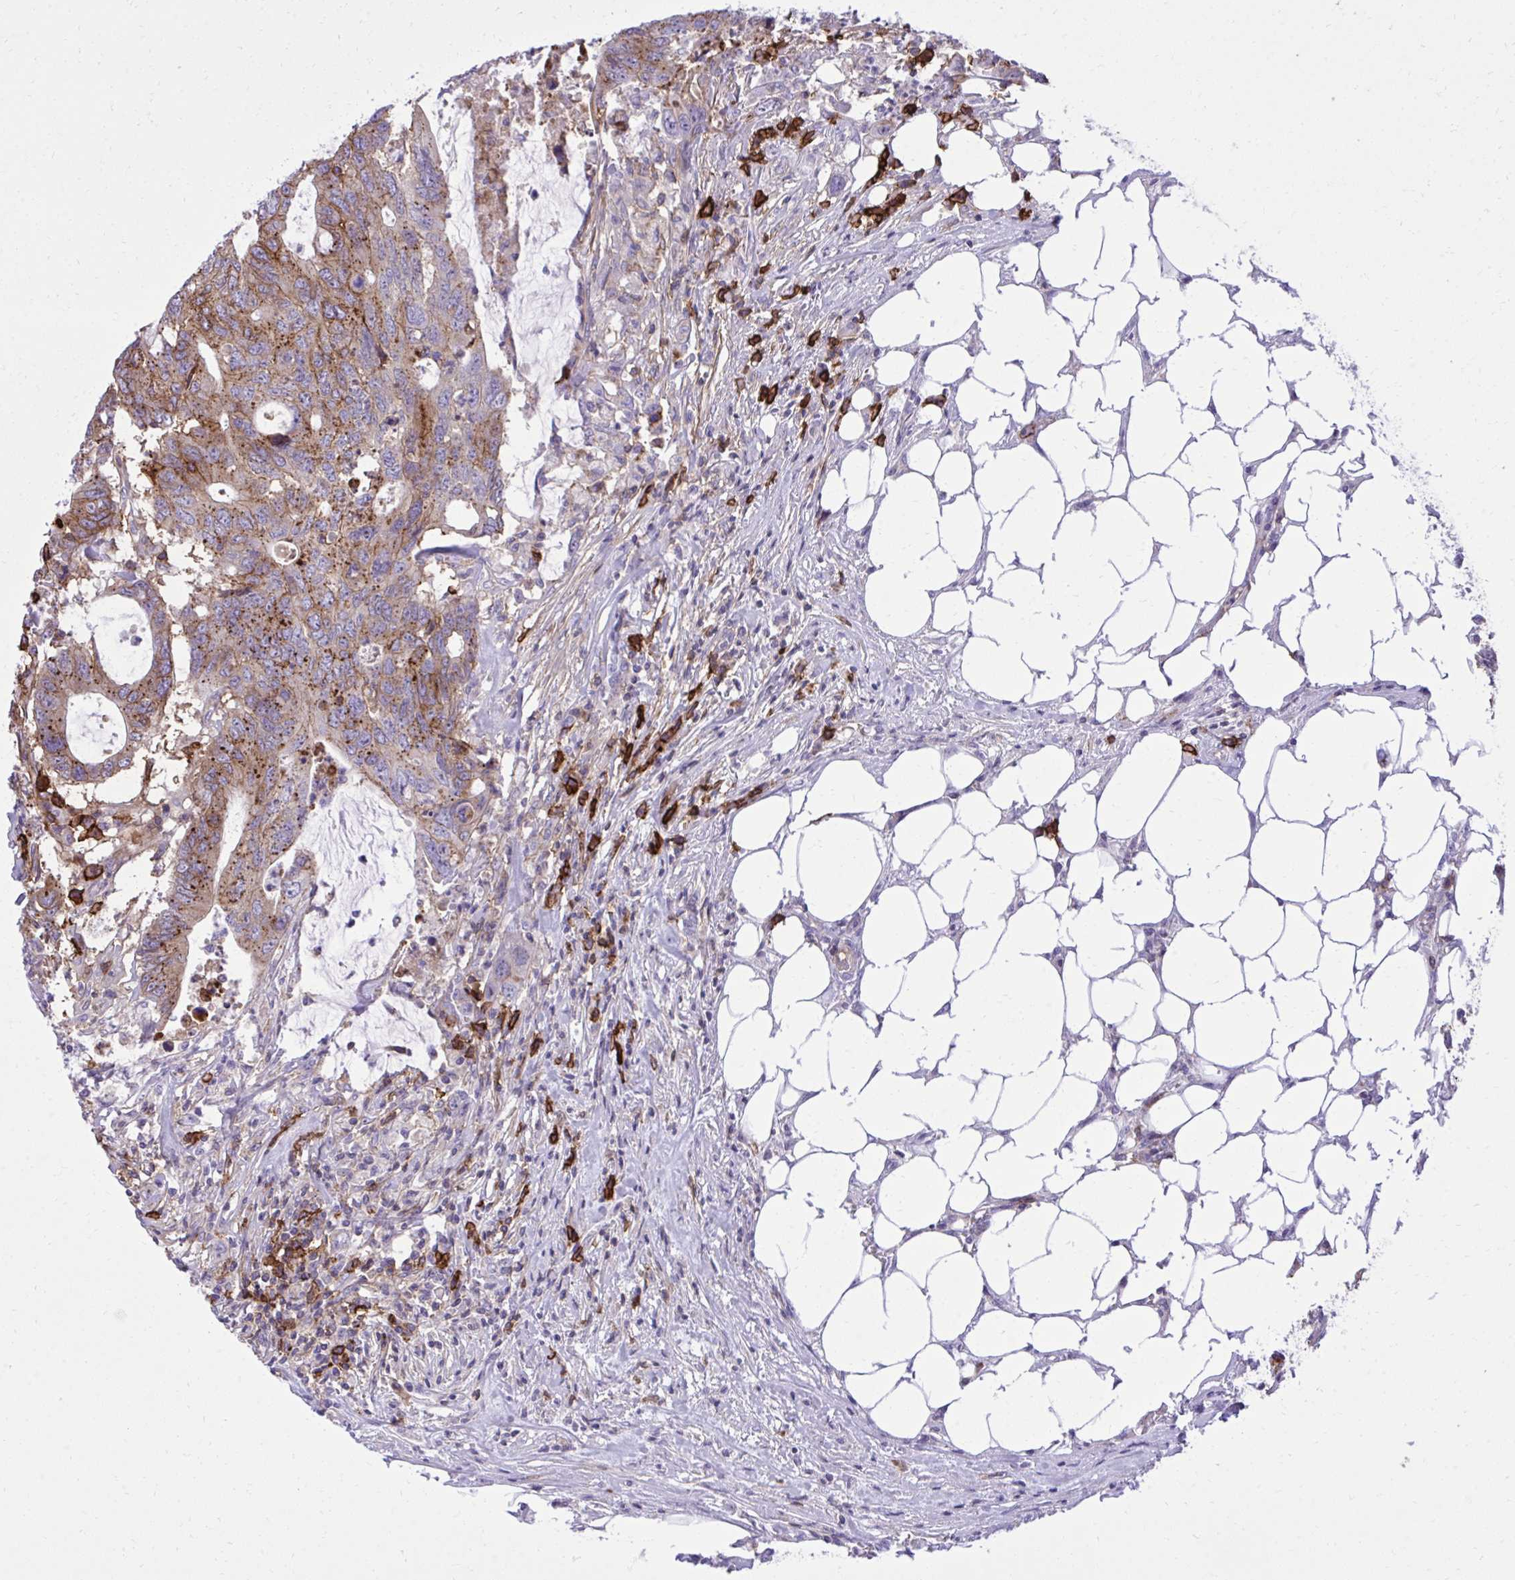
{"staining": {"intensity": "moderate", "quantity": ">75%", "location": "cytoplasmic/membranous"}, "tissue": "colorectal cancer", "cell_type": "Tumor cells", "image_type": "cancer", "snomed": [{"axis": "morphology", "description": "Adenocarcinoma, NOS"}, {"axis": "topography", "description": "Colon"}], "caption": "Immunohistochemical staining of adenocarcinoma (colorectal) shows medium levels of moderate cytoplasmic/membranous staining in about >75% of tumor cells. (DAB IHC with brightfield microscopy, high magnification).", "gene": "PITPNM3", "patient": {"sex": "male", "age": 71}}